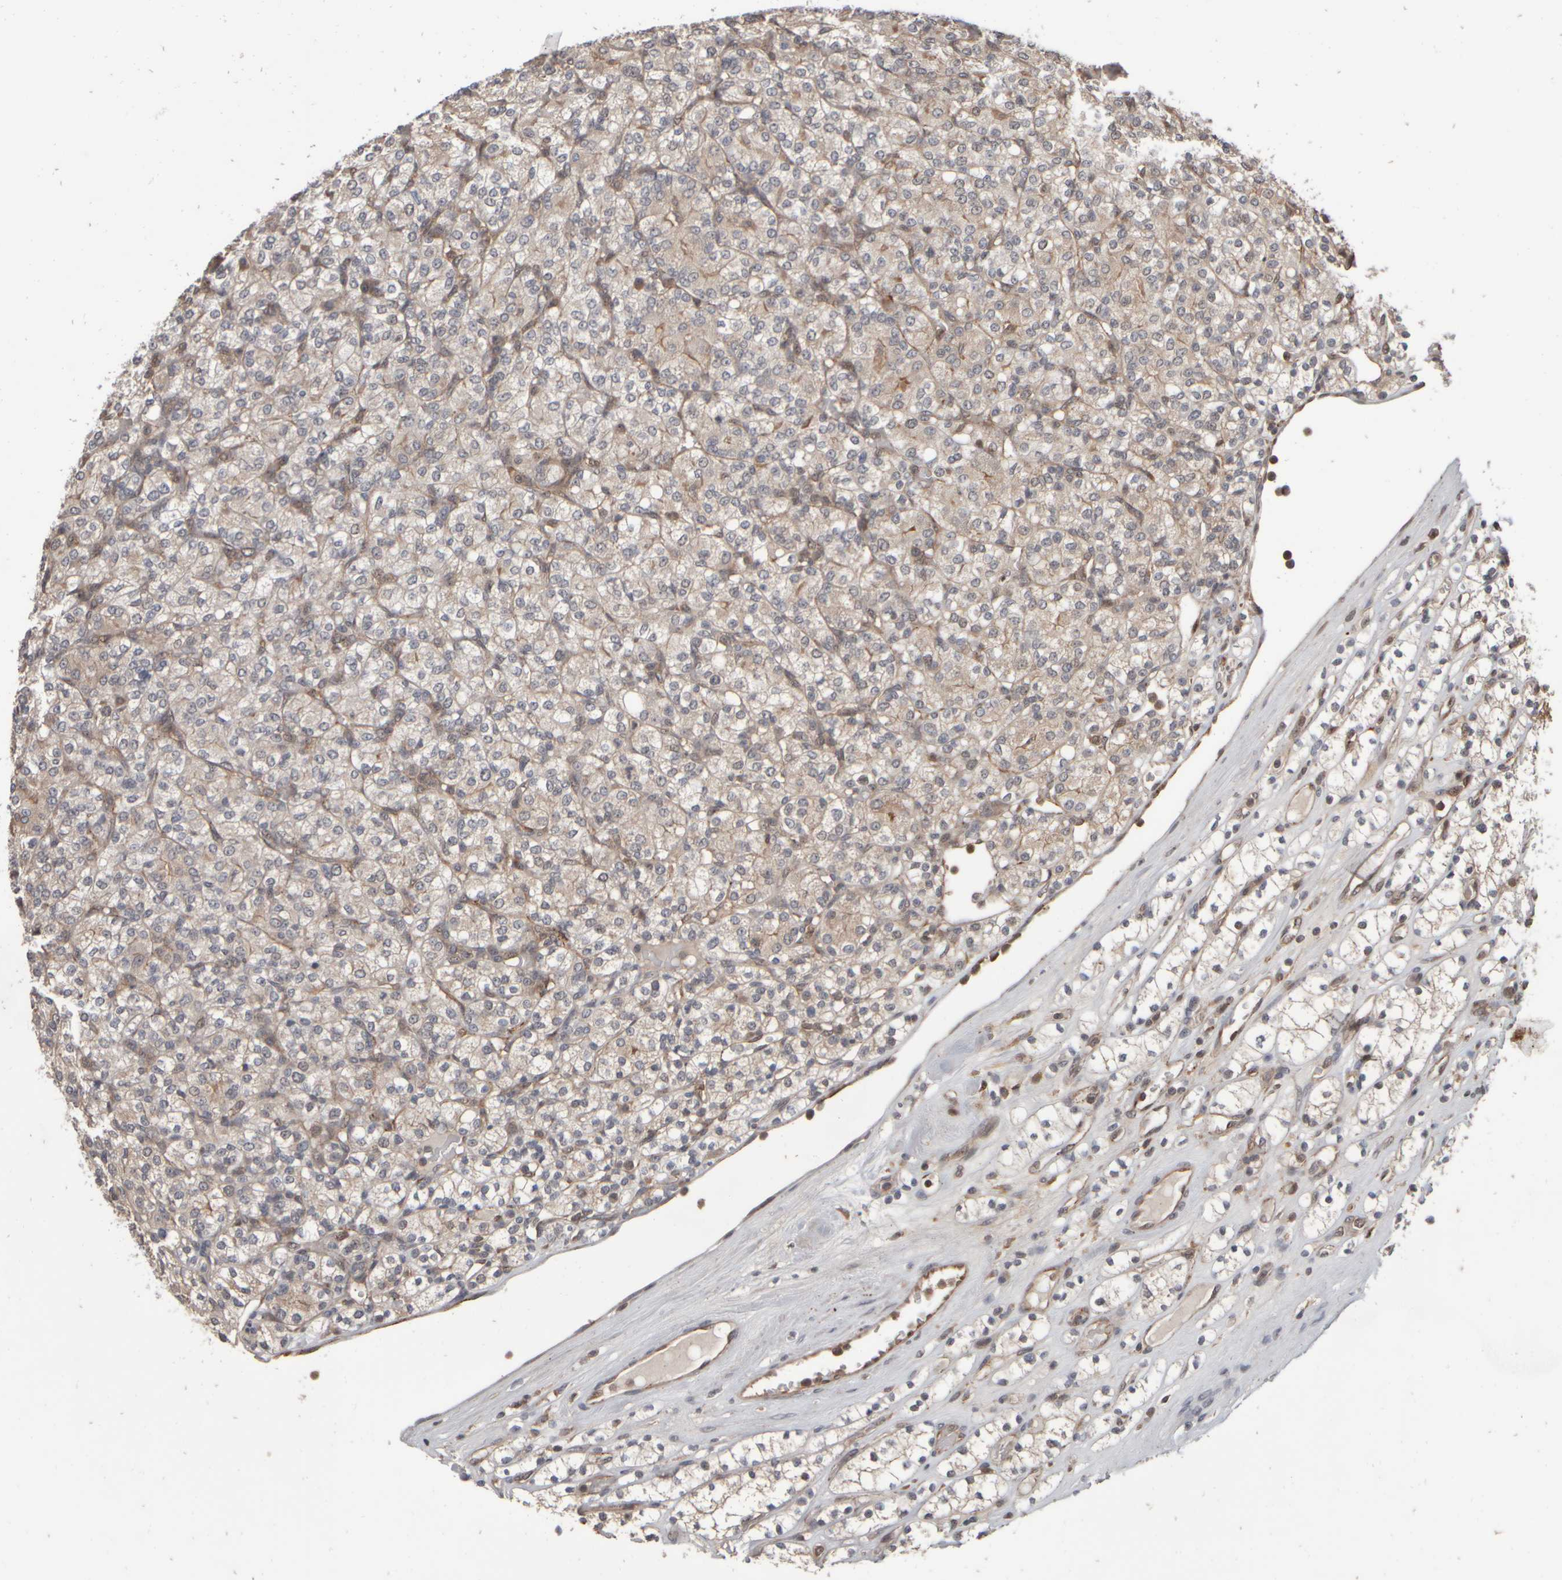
{"staining": {"intensity": "weak", "quantity": "<25%", "location": "cytoplasmic/membranous"}, "tissue": "renal cancer", "cell_type": "Tumor cells", "image_type": "cancer", "snomed": [{"axis": "morphology", "description": "Adenocarcinoma, NOS"}, {"axis": "topography", "description": "Kidney"}], "caption": "Micrograph shows no significant protein expression in tumor cells of renal adenocarcinoma.", "gene": "ABHD11", "patient": {"sex": "male", "age": 77}}